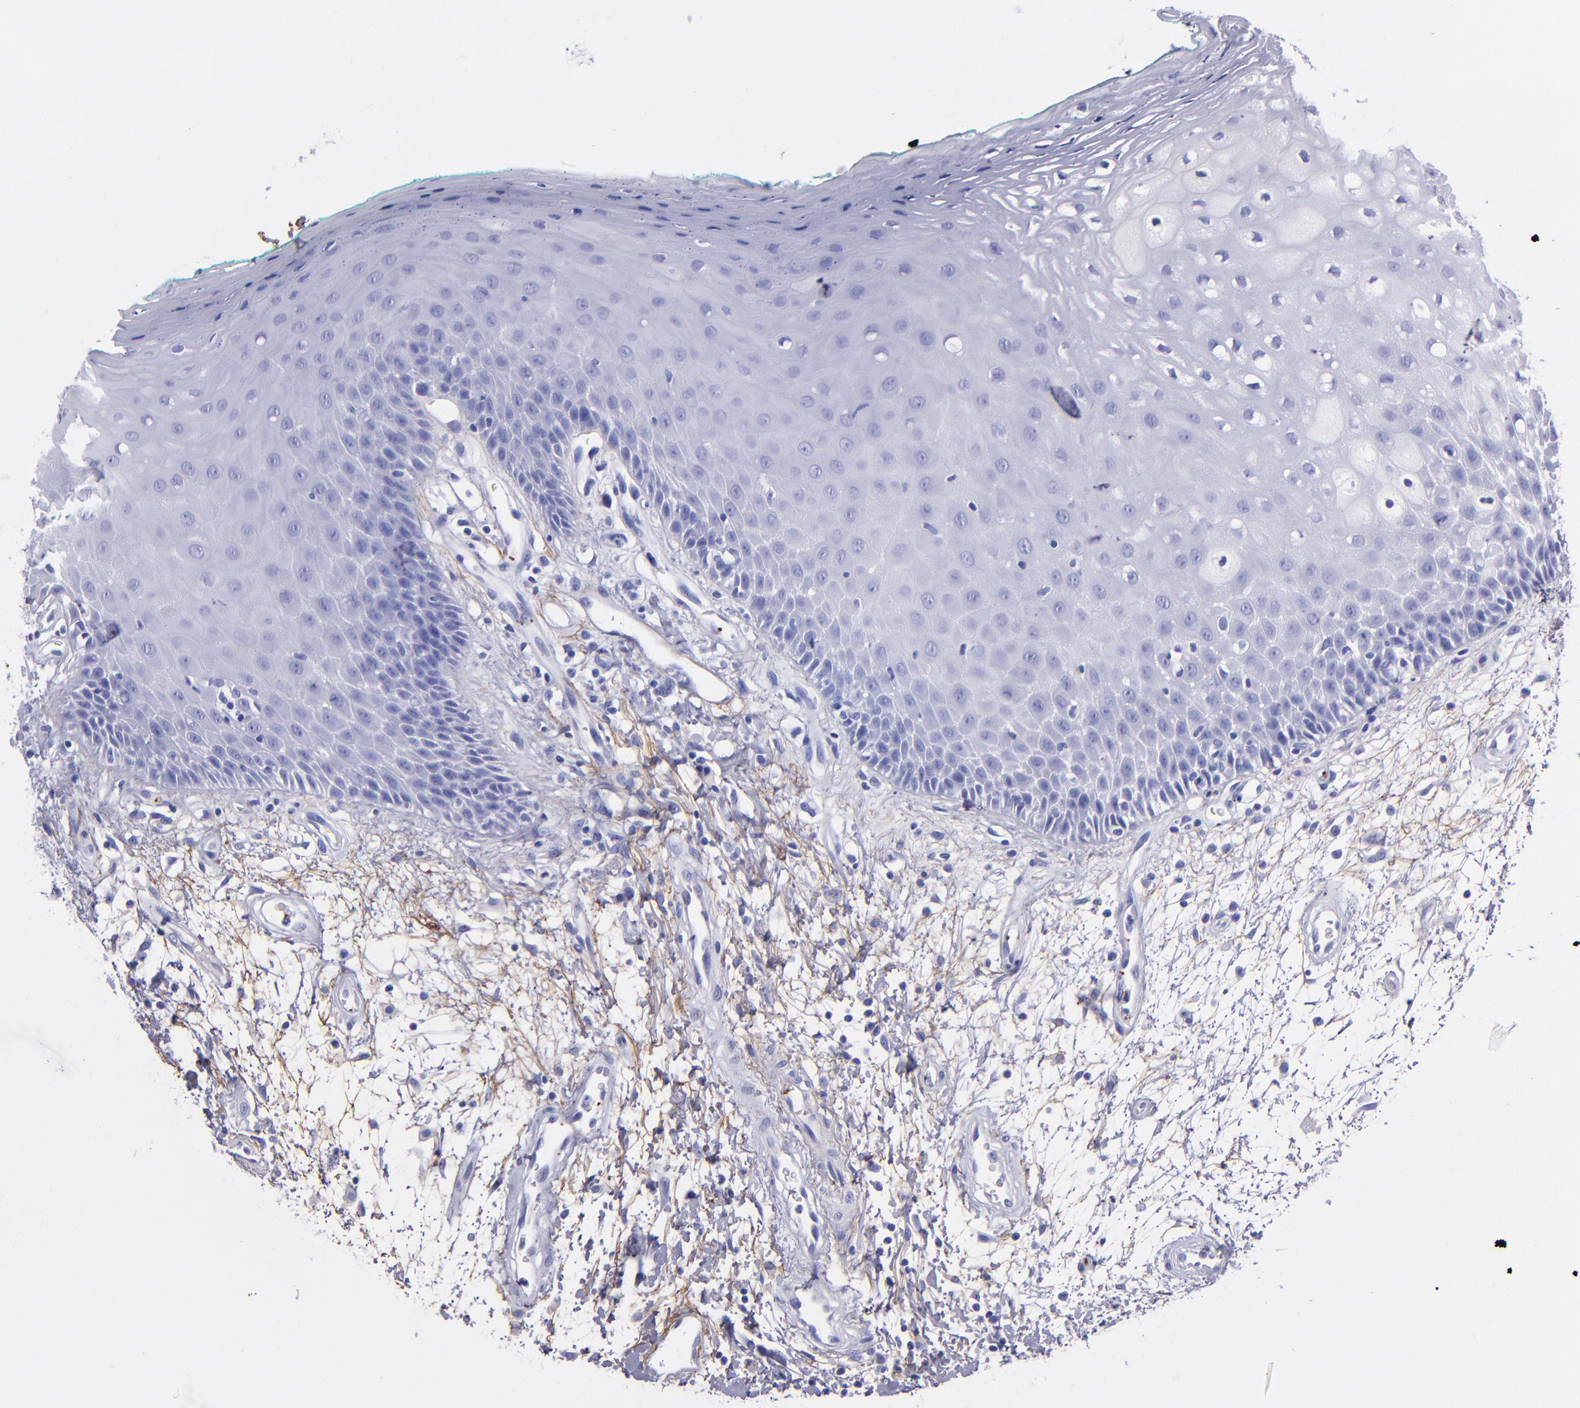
{"staining": {"intensity": "negative", "quantity": "none", "location": "none"}, "tissue": "oral mucosa", "cell_type": "Squamous epithelial cells", "image_type": "normal", "snomed": [{"axis": "morphology", "description": "Normal tissue, NOS"}, {"axis": "morphology", "description": "Squamous cell carcinoma, NOS"}, {"axis": "topography", "description": "Skeletal muscle"}, {"axis": "topography", "description": "Oral tissue"}, {"axis": "topography", "description": "Head-Neck"}], "caption": "IHC of unremarkable oral mucosa shows no staining in squamous epithelial cells.", "gene": "EFCAB13", "patient": {"sex": "female", "age": 84}}